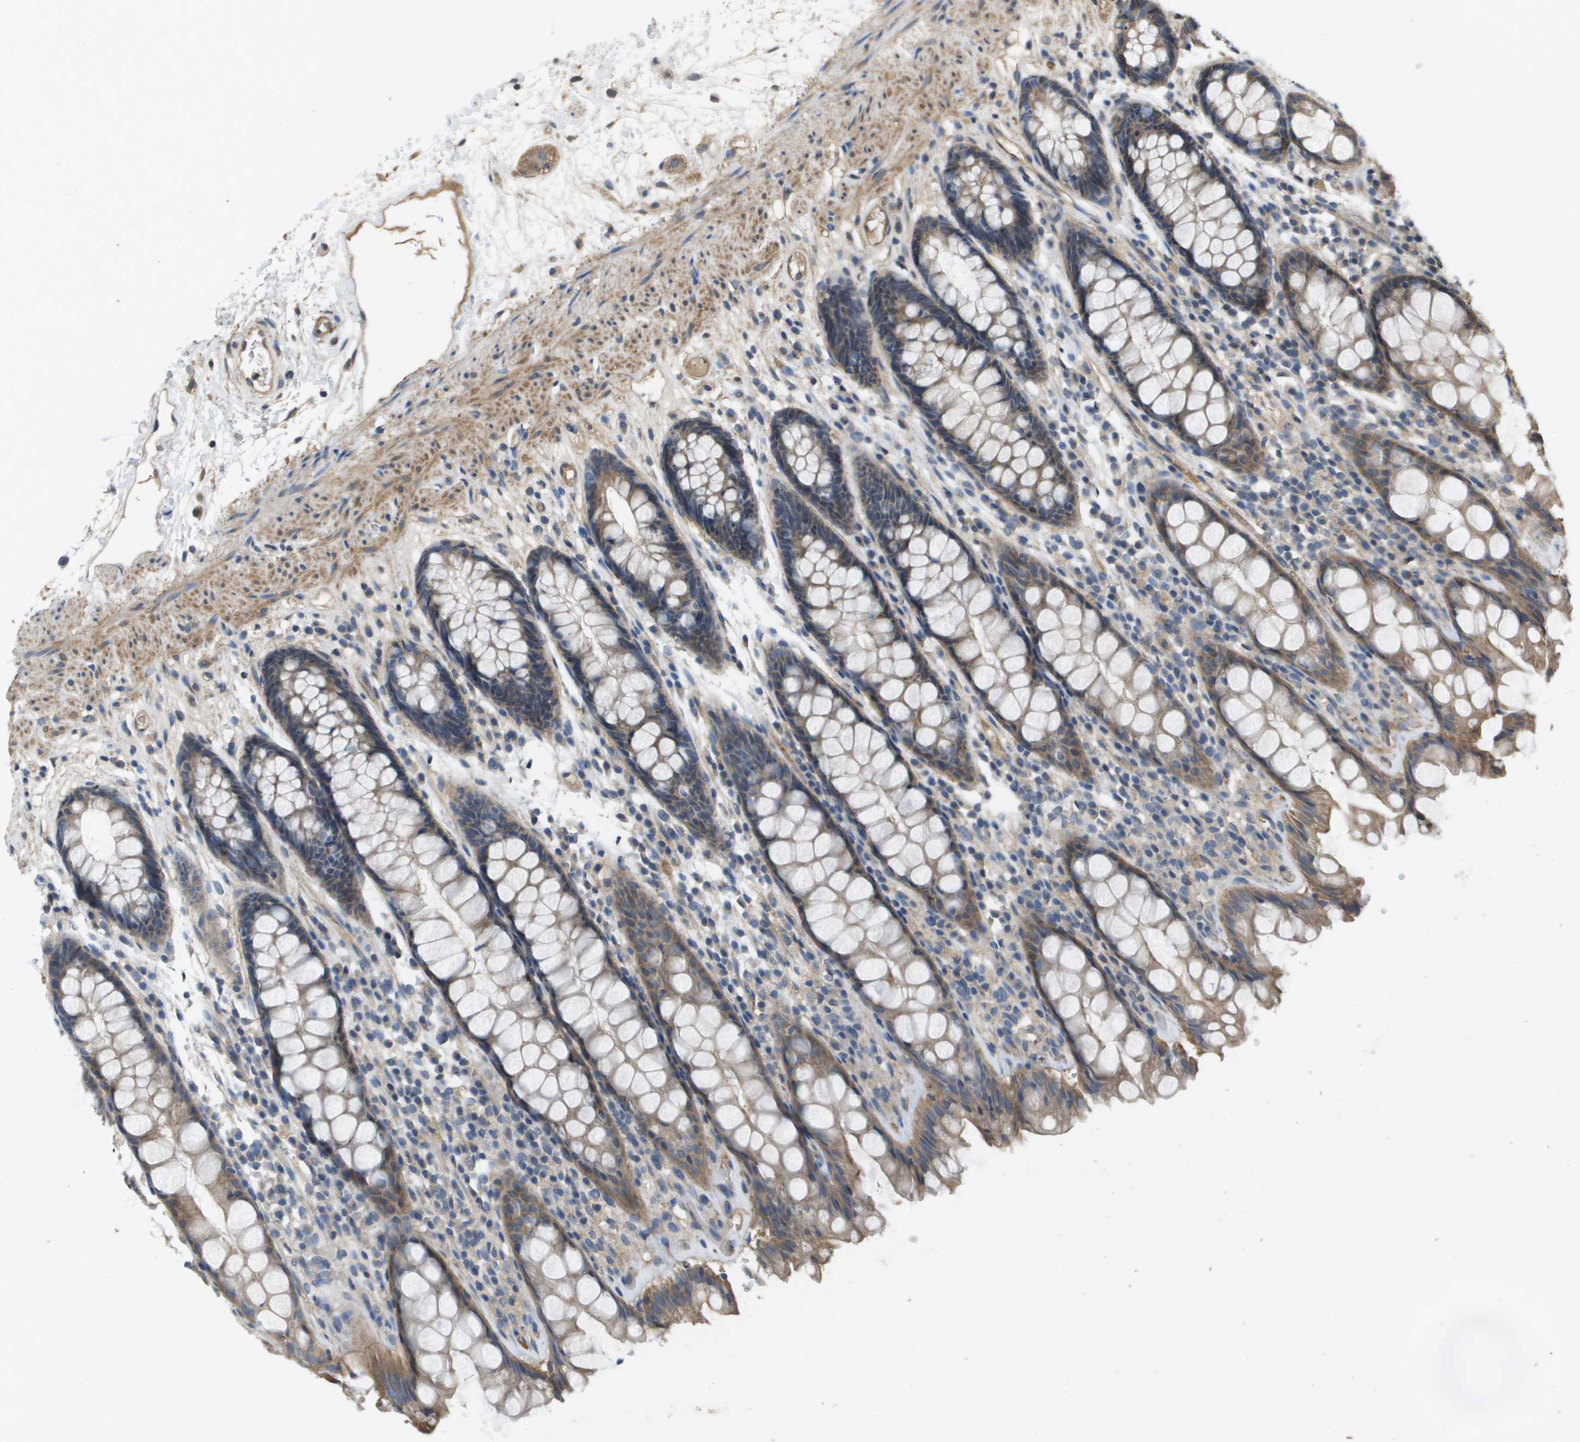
{"staining": {"intensity": "moderate", "quantity": ">75%", "location": "cytoplasmic/membranous"}, "tissue": "rectum", "cell_type": "Glandular cells", "image_type": "normal", "snomed": [{"axis": "morphology", "description": "Normal tissue, NOS"}, {"axis": "topography", "description": "Rectum"}], "caption": "Immunohistochemical staining of benign human rectum displays >75% levels of moderate cytoplasmic/membranous protein expression in about >75% of glandular cells. Nuclei are stained in blue.", "gene": "KRT23", "patient": {"sex": "male", "age": 64}}